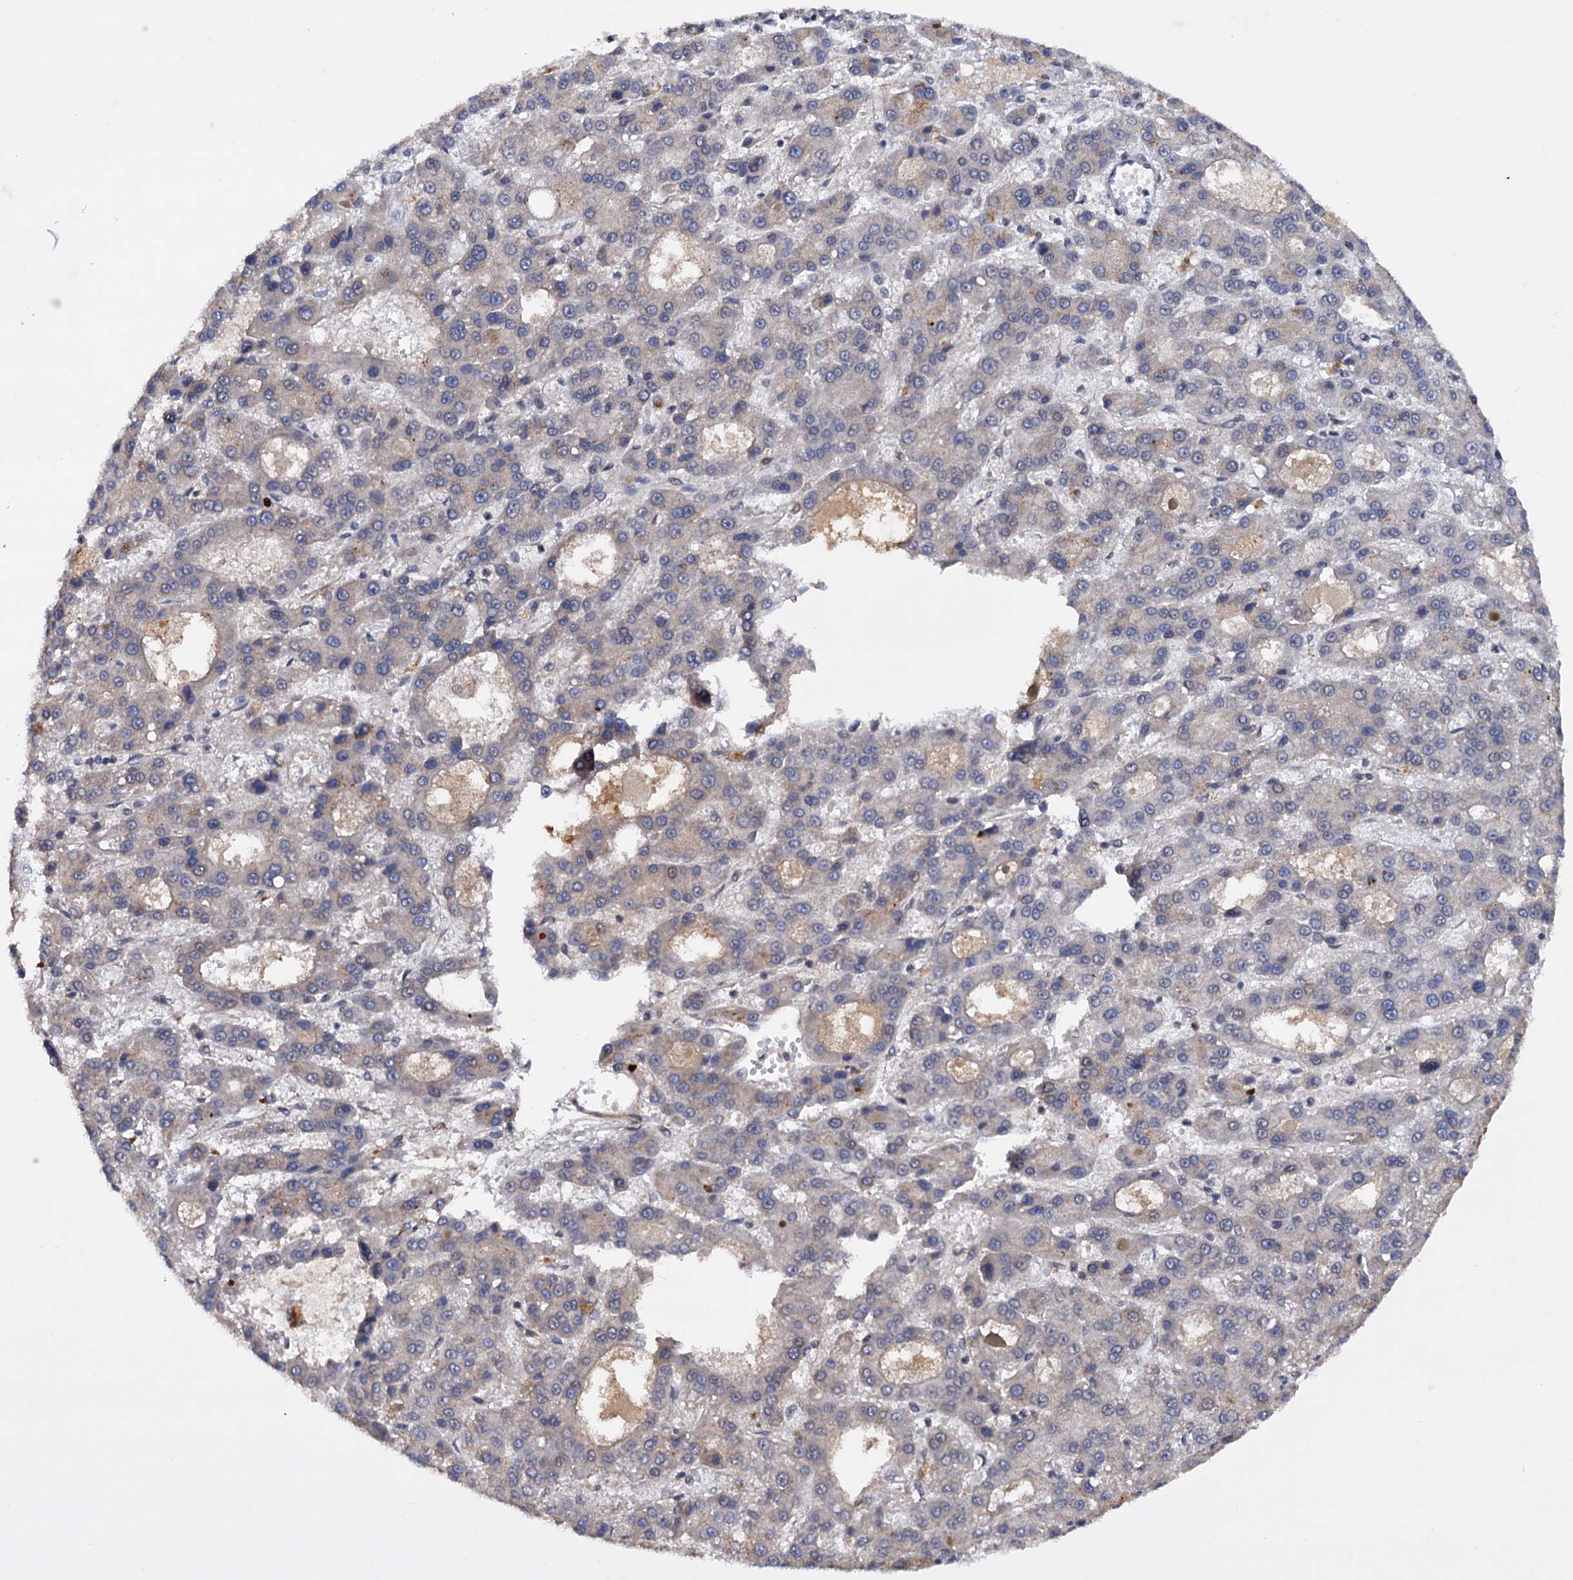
{"staining": {"intensity": "weak", "quantity": "<25%", "location": "cytoplasmic/membranous"}, "tissue": "liver cancer", "cell_type": "Tumor cells", "image_type": "cancer", "snomed": [{"axis": "morphology", "description": "Carcinoma, Hepatocellular, NOS"}, {"axis": "topography", "description": "Liver"}], "caption": "Tumor cells show no significant protein staining in liver cancer.", "gene": "TBC1D12", "patient": {"sex": "male", "age": 70}}